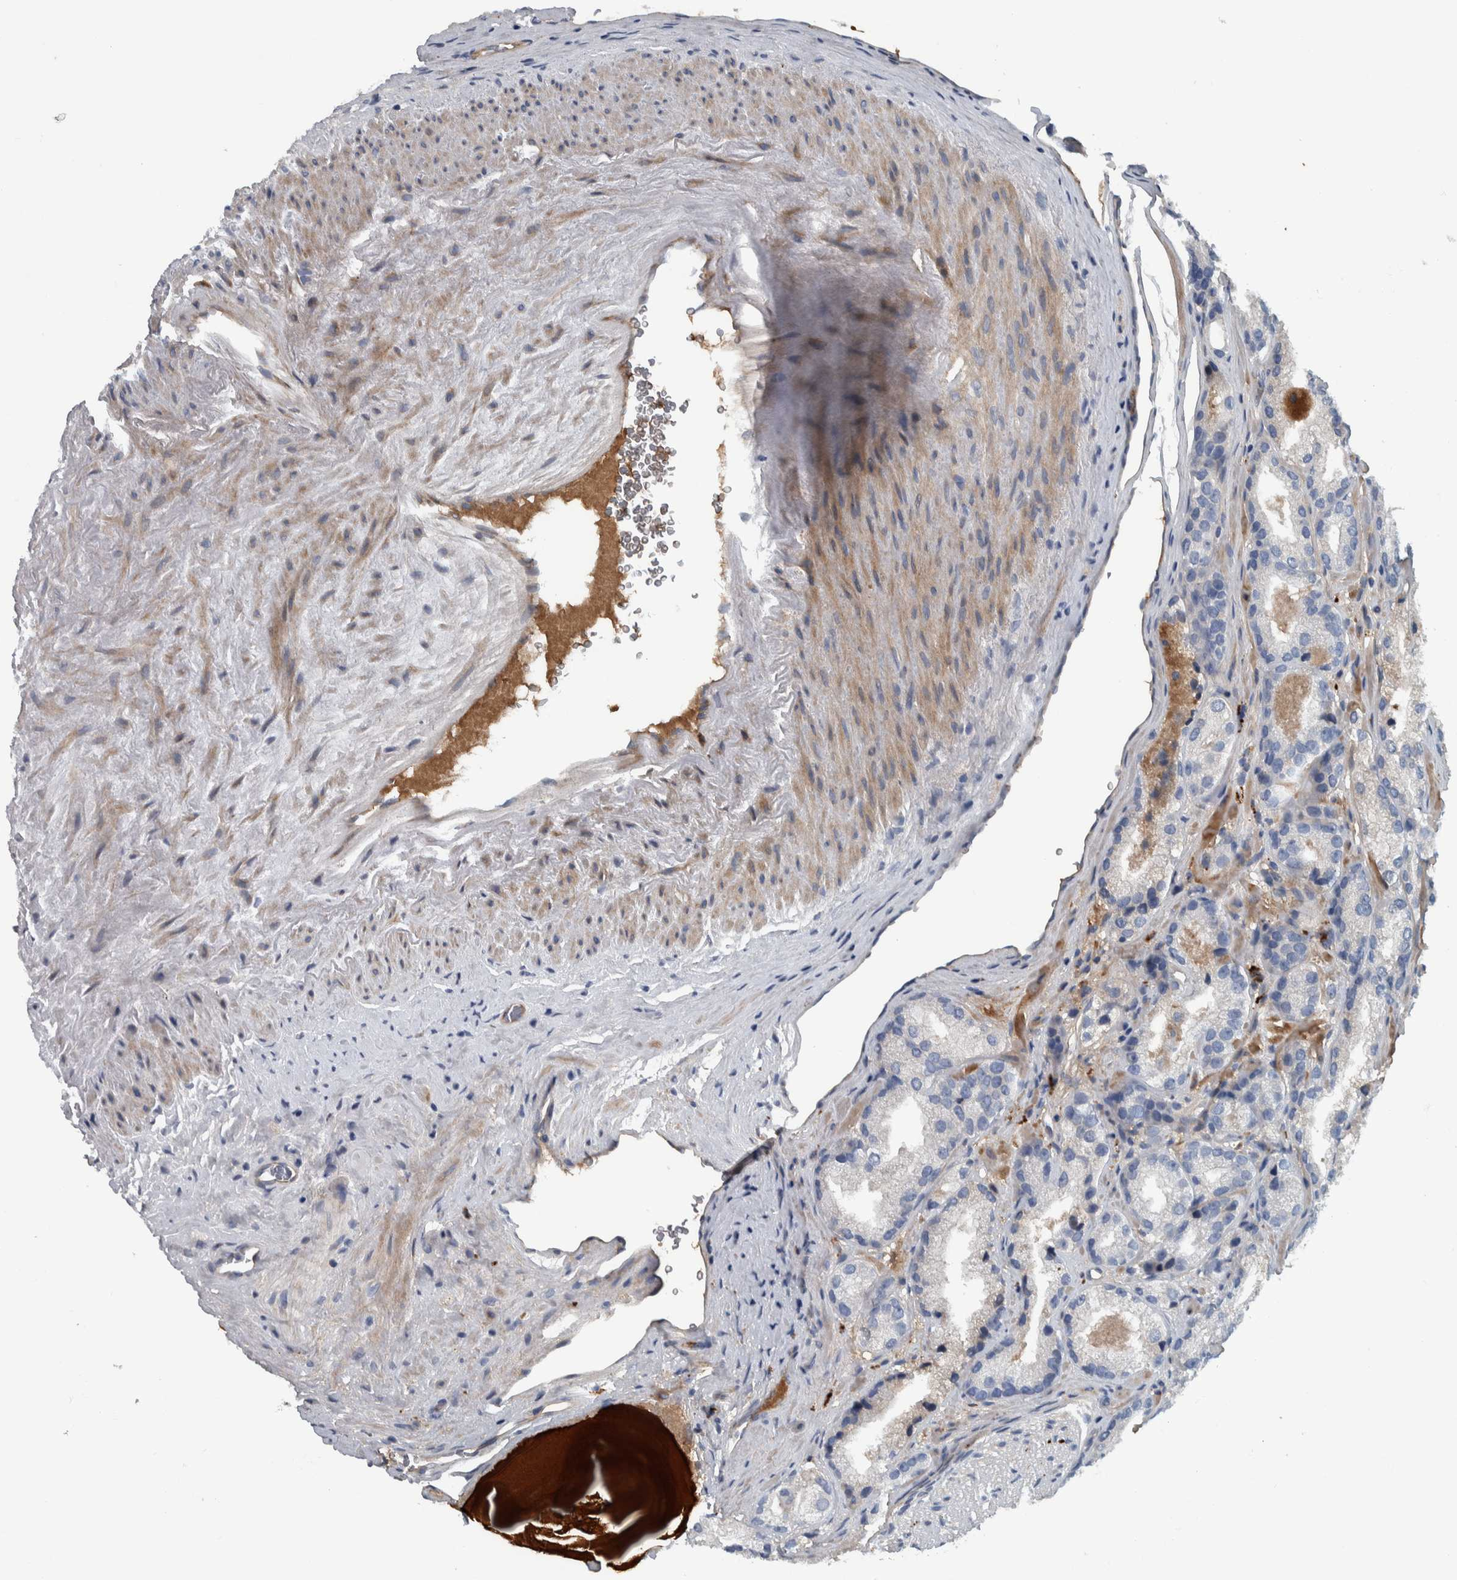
{"staining": {"intensity": "negative", "quantity": "none", "location": "none"}, "tissue": "prostate cancer", "cell_type": "Tumor cells", "image_type": "cancer", "snomed": [{"axis": "morphology", "description": "Adenocarcinoma, High grade"}, {"axis": "topography", "description": "Prostate"}], "caption": "A photomicrograph of prostate adenocarcinoma (high-grade) stained for a protein exhibits no brown staining in tumor cells.", "gene": "SERPINC1", "patient": {"sex": "male", "age": 63}}